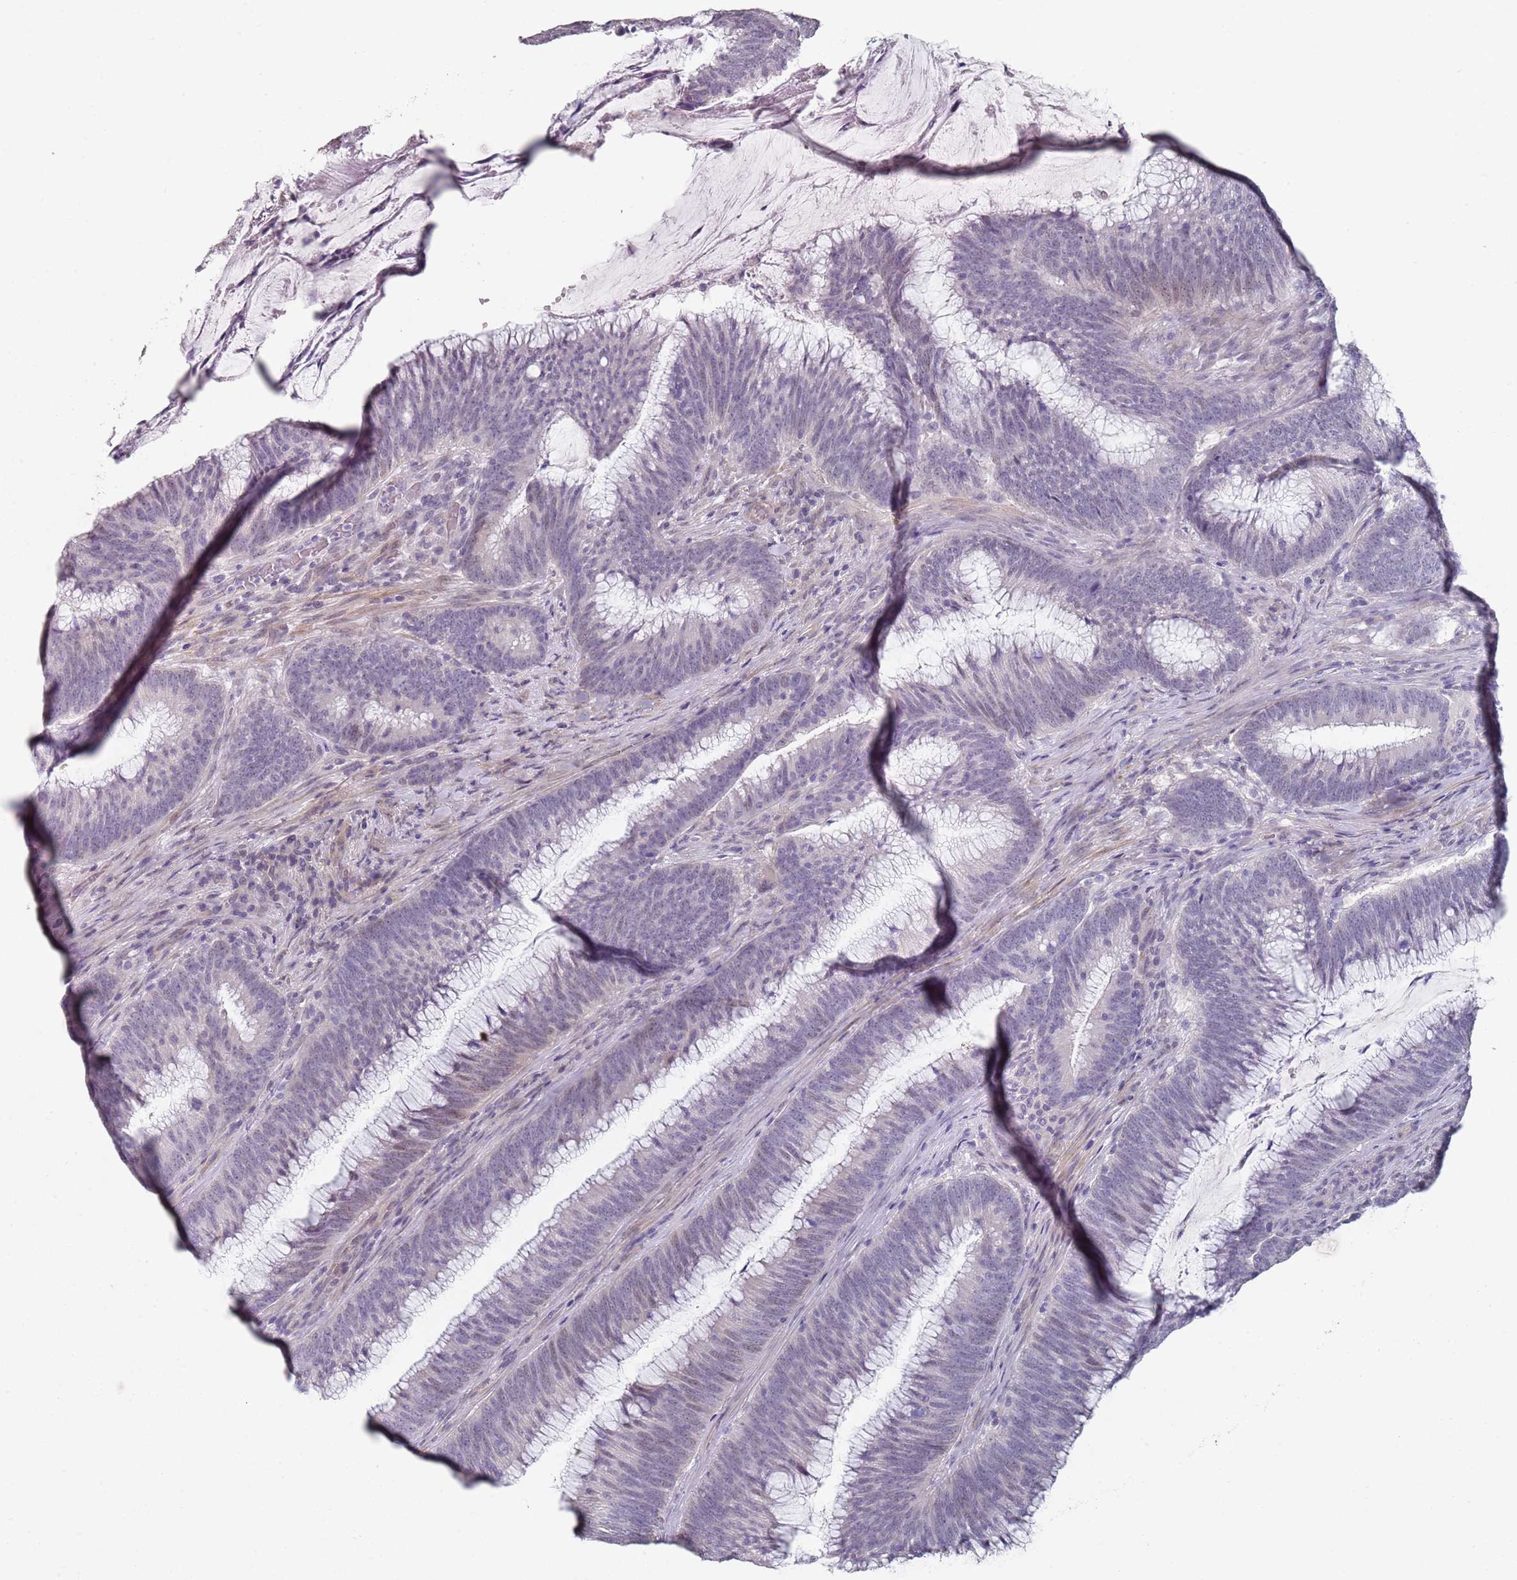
{"staining": {"intensity": "weak", "quantity": "<25%", "location": "nuclear"}, "tissue": "colorectal cancer", "cell_type": "Tumor cells", "image_type": "cancer", "snomed": [{"axis": "morphology", "description": "Adenocarcinoma, NOS"}, {"axis": "topography", "description": "Rectum"}], "caption": "High magnification brightfield microscopy of adenocarcinoma (colorectal) stained with DAB (3,3'-diaminobenzidine) (brown) and counterstained with hematoxylin (blue): tumor cells show no significant staining. (DAB immunohistochemistry (IHC), high magnification).", "gene": "DNAH11", "patient": {"sex": "female", "age": 77}}